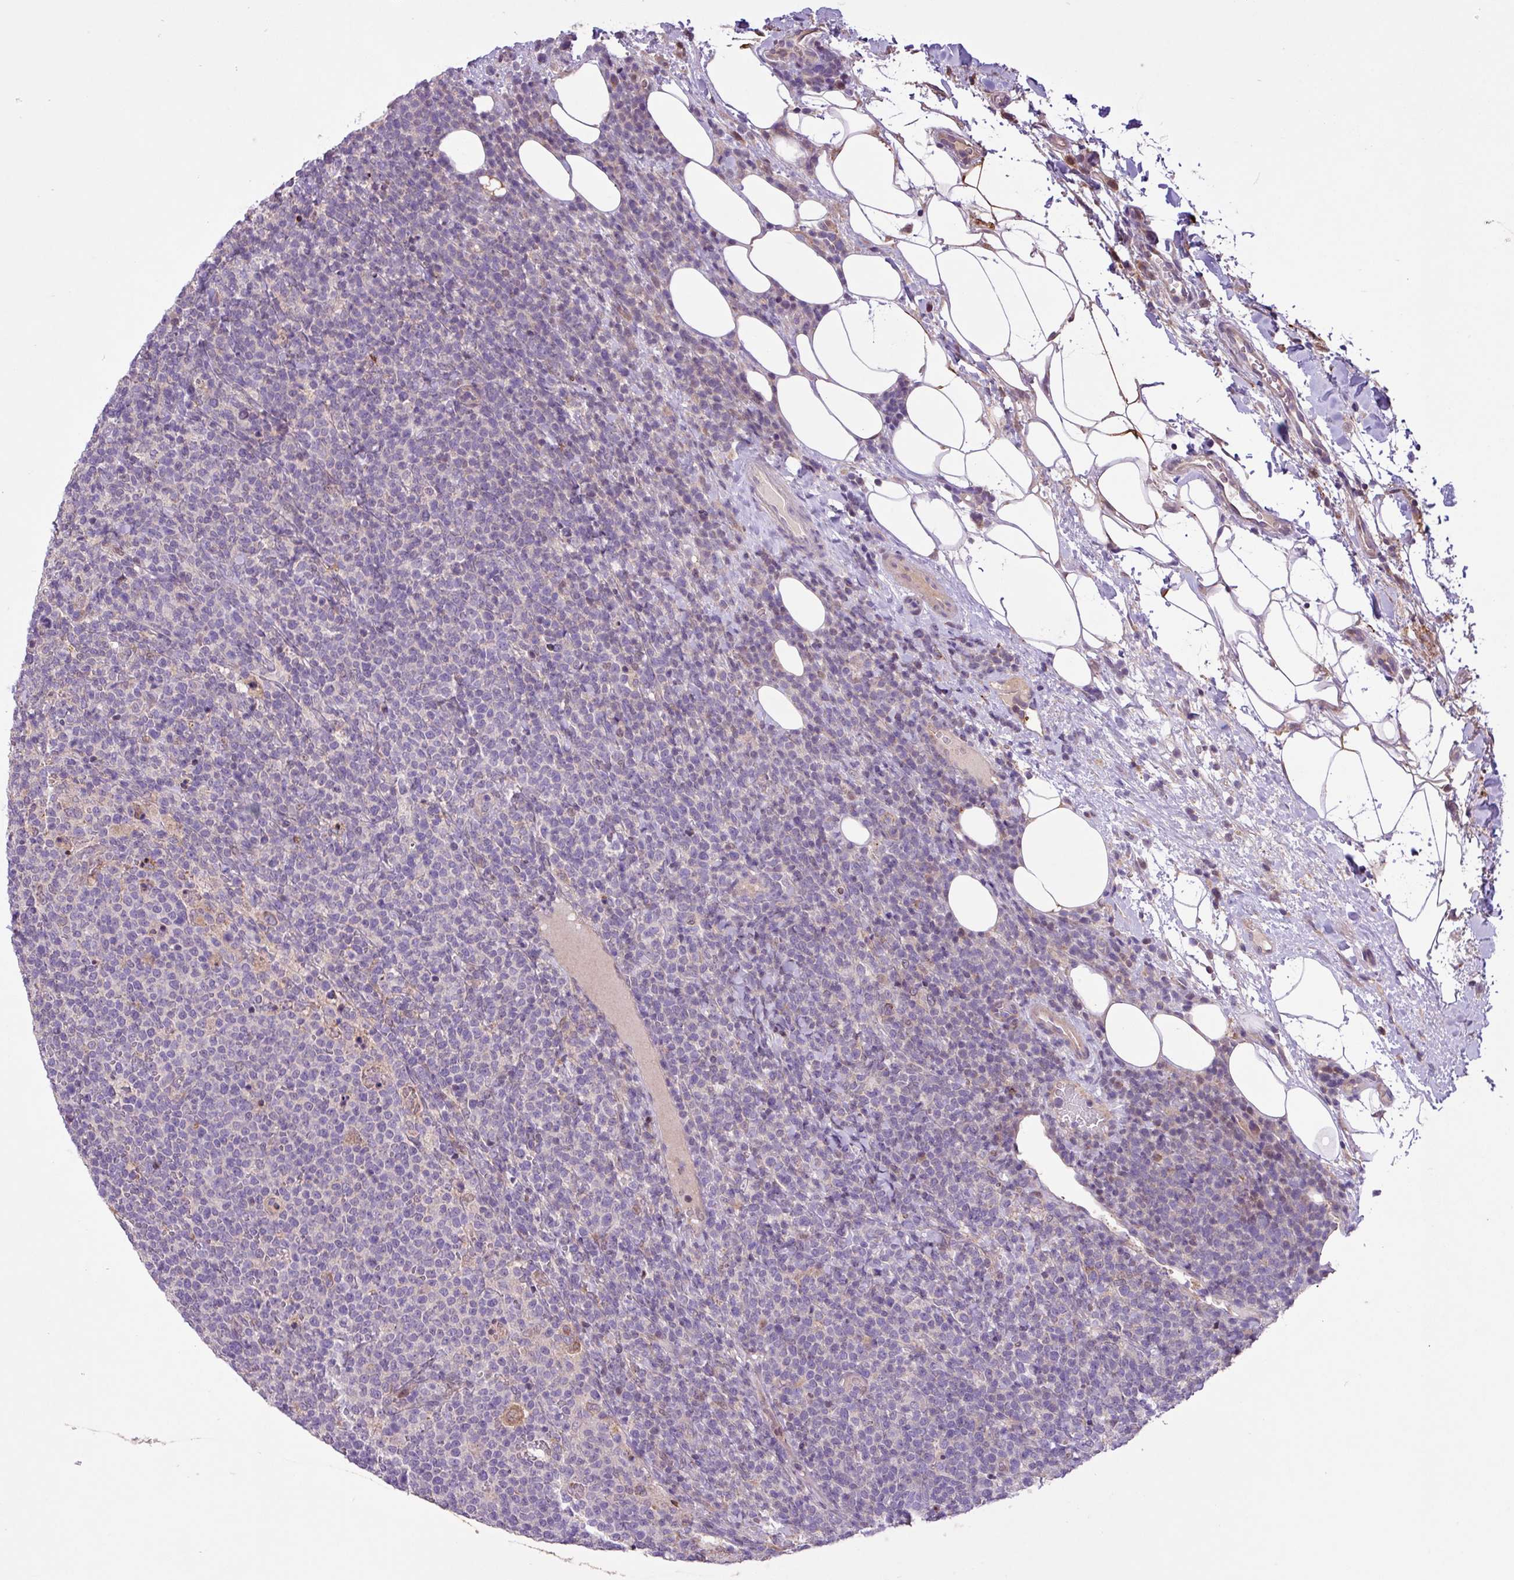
{"staining": {"intensity": "negative", "quantity": "none", "location": "none"}, "tissue": "lymphoma", "cell_type": "Tumor cells", "image_type": "cancer", "snomed": [{"axis": "morphology", "description": "Malignant lymphoma, non-Hodgkin's type, High grade"}, {"axis": "topography", "description": "Lymph node"}], "caption": "DAB (3,3'-diaminobenzidine) immunohistochemical staining of human malignant lymphoma, non-Hodgkin's type (high-grade) reveals no significant positivity in tumor cells.", "gene": "RPP25L", "patient": {"sex": "male", "age": 61}}